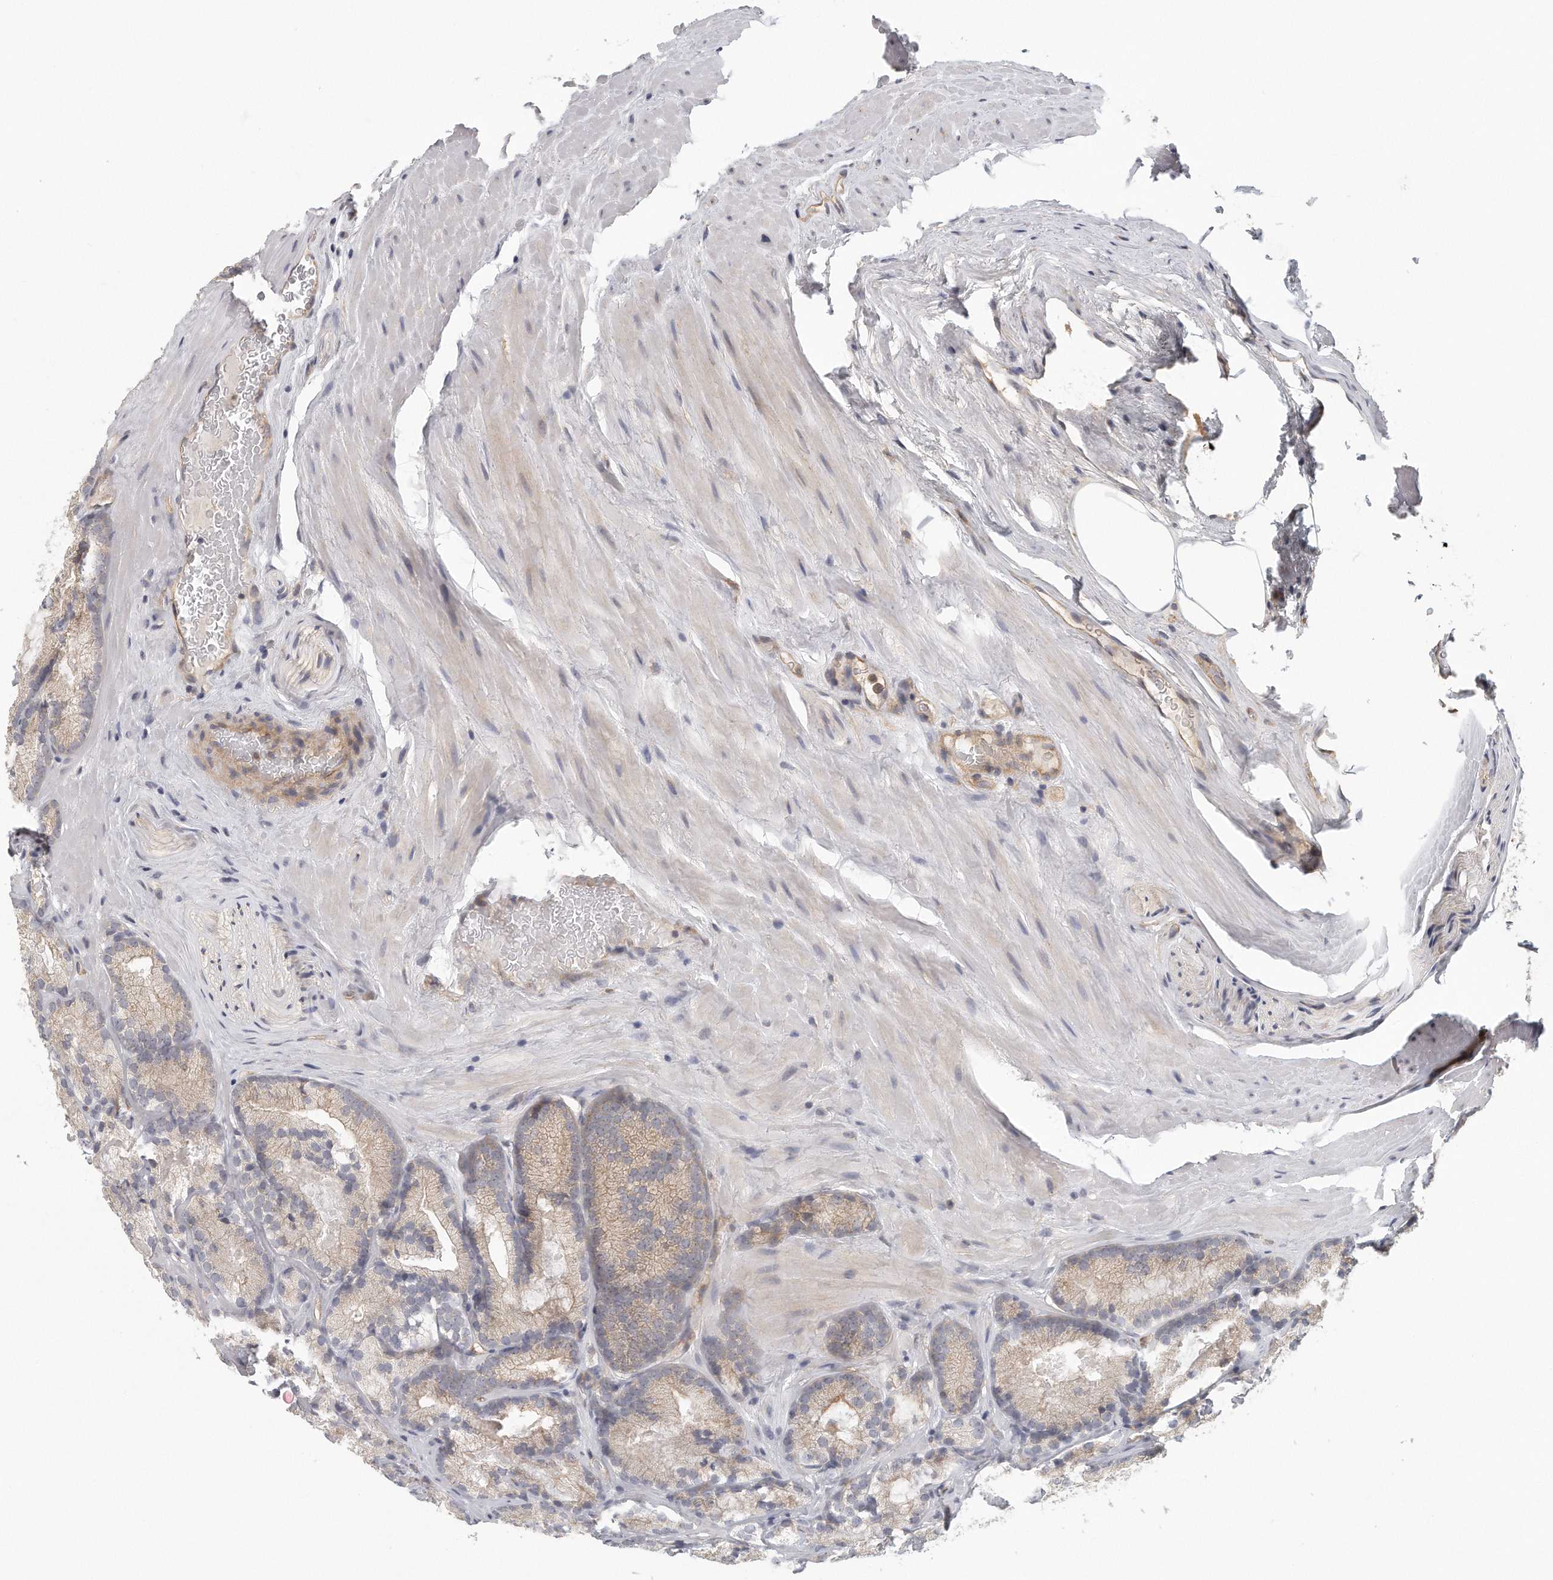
{"staining": {"intensity": "weak", "quantity": "25%-75%", "location": "cytoplasmic/membranous"}, "tissue": "prostate cancer", "cell_type": "Tumor cells", "image_type": "cancer", "snomed": [{"axis": "morphology", "description": "Adenocarcinoma, Low grade"}, {"axis": "topography", "description": "Prostate"}], "caption": "Prostate adenocarcinoma (low-grade) stained with a brown dye exhibits weak cytoplasmic/membranous positive expression in about 25%-75% of tumor cells.", "gene": "MTERF4", "patient": {"sex": "male", "age": 72}}